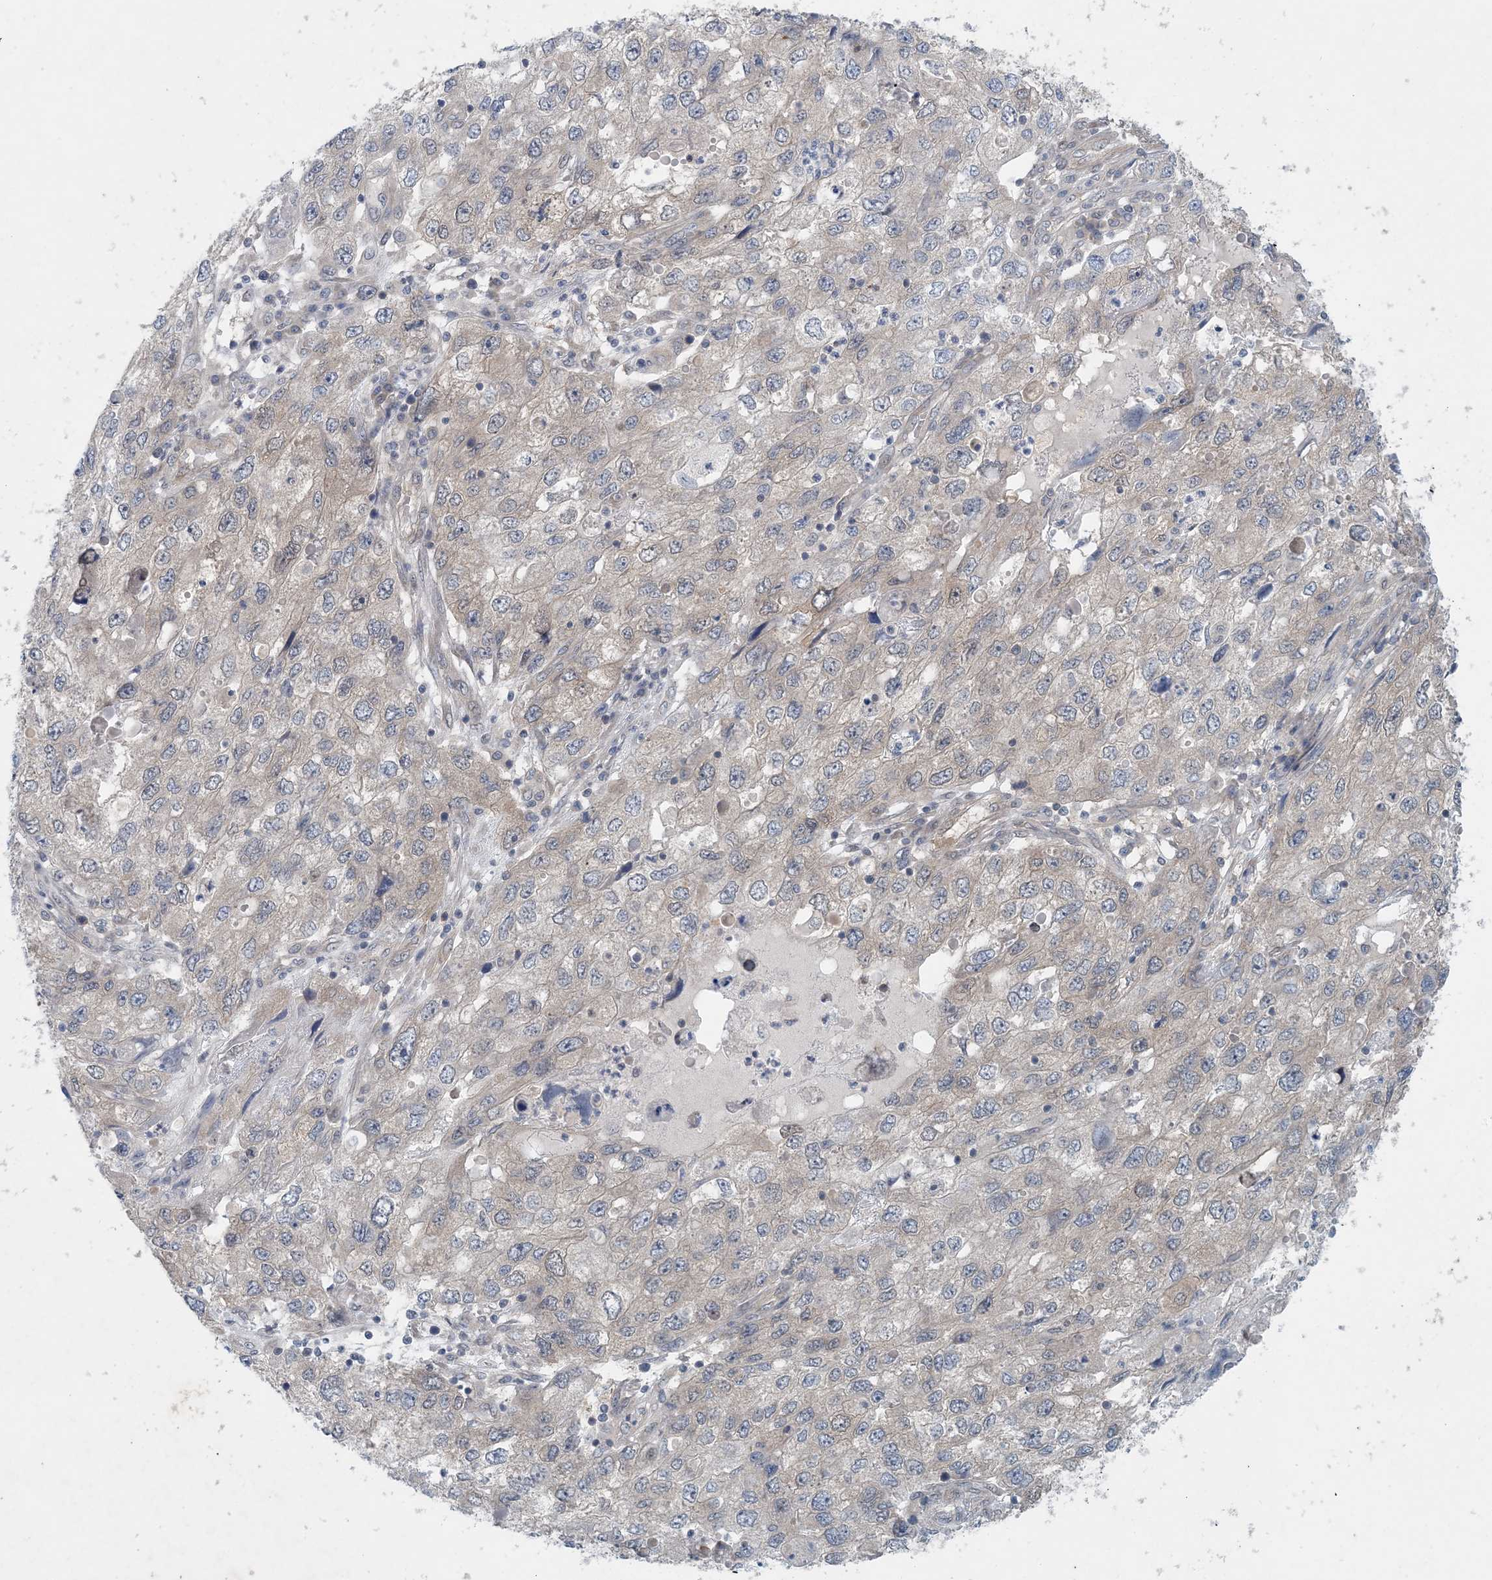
{"staining": {"intensity": "negative", "quantity": "none", "location": "none"}, "tissue": "endometrial cancer", "cell_type": "Tumor cells", "image_type": "cancer", "snomed": [{"axis": "morphology", "description": "Adenocarcinoma, NOS"}, {"axis": "topography", "description": "Endometrium"}], "caption": "IHC image of adenocarcinoma (endometrial) stained for a protein (brown), which demonstrates no staining in tumor cells. (Brightfield microscopy of DAB IHC at high magnification).", "gene": "HIKESHI", "patient": {"sex": "female", "age": 49}}